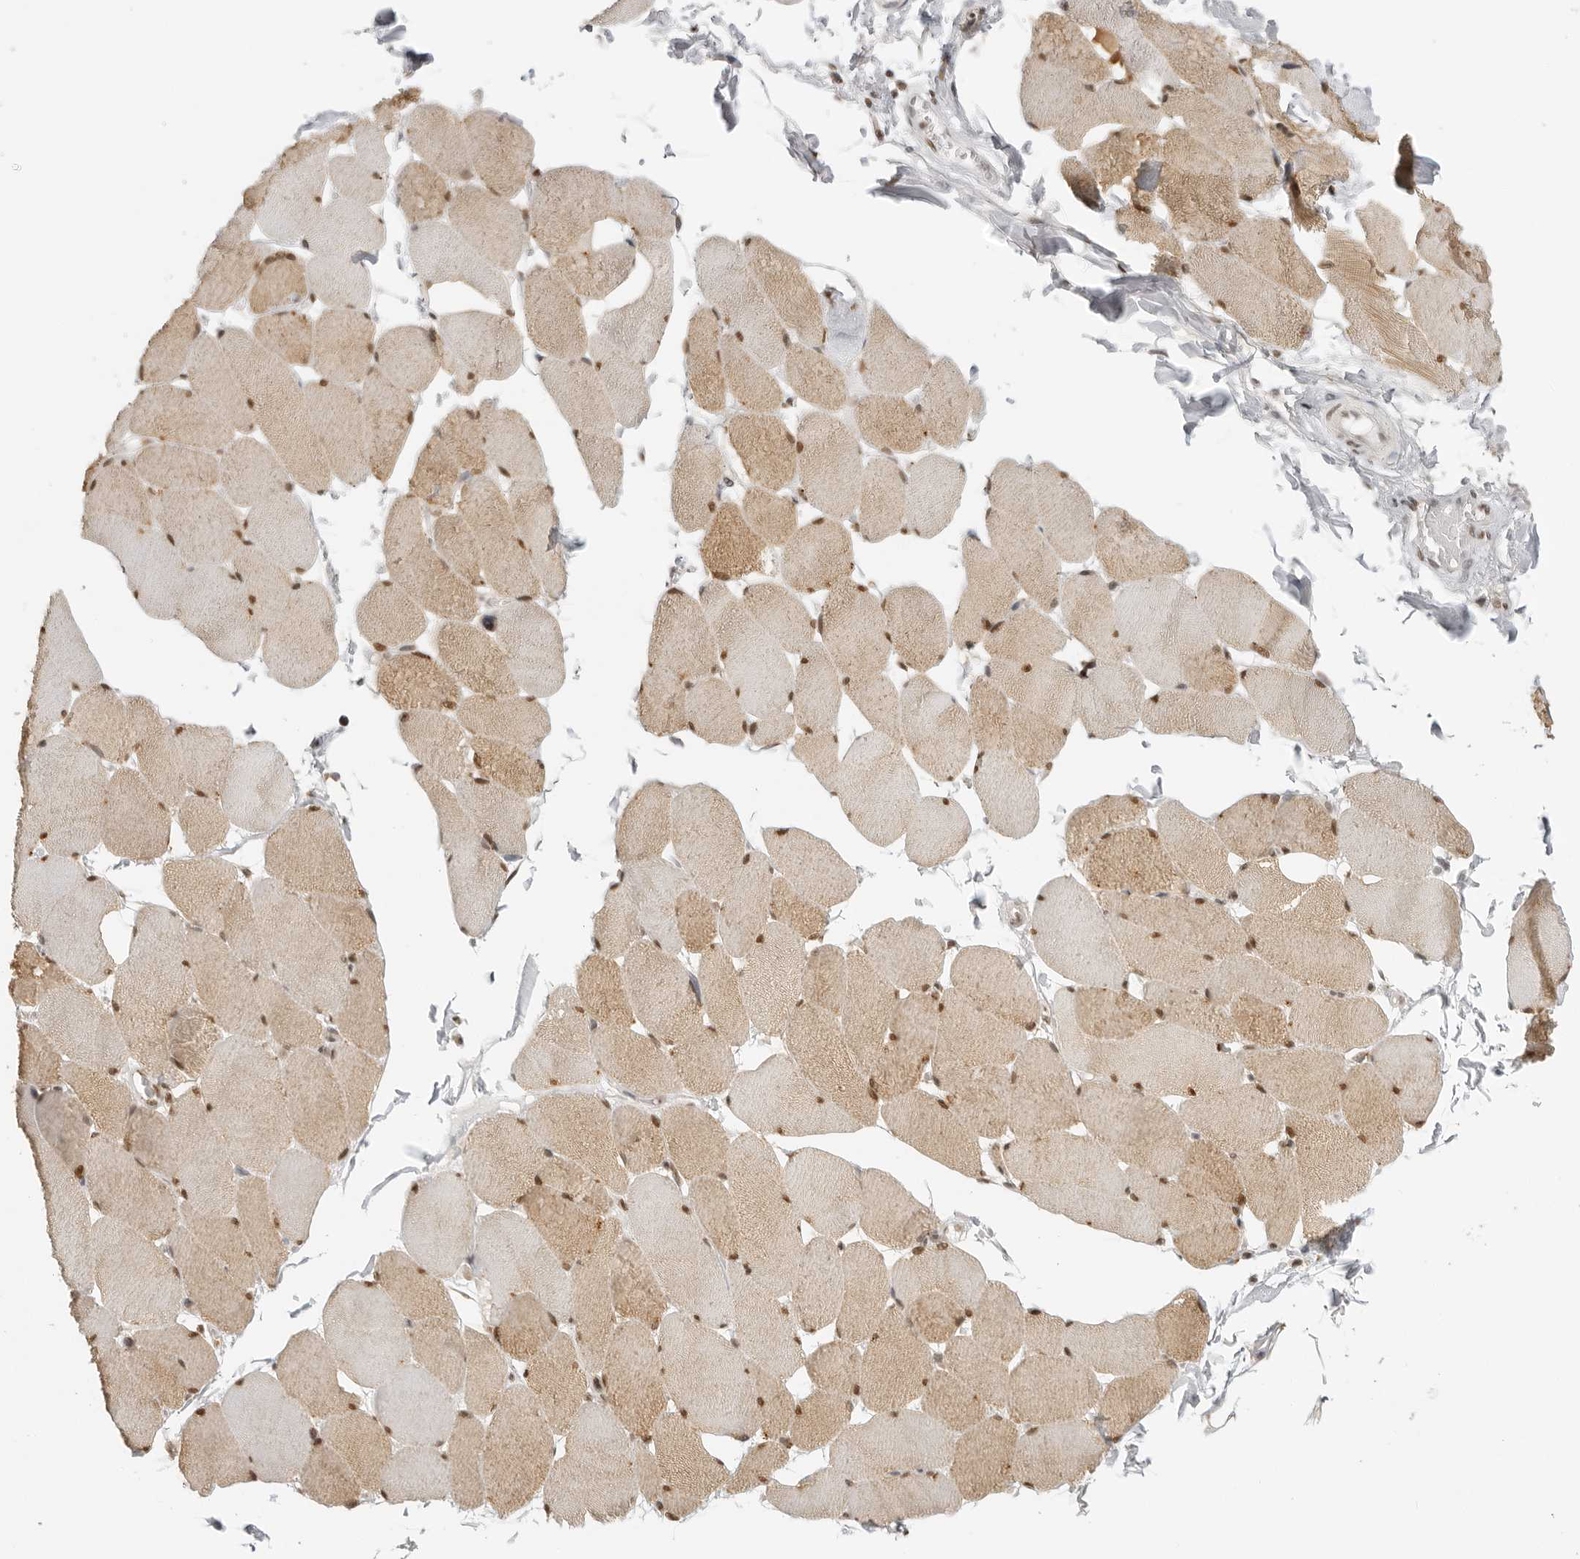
{"staining": {"intensity": "moderate", "quantity": ">75%", "location": "cytoplasmic/membranous,nuclear"}, "tissue": "skeletal muscle", "cell_type": "Myocytes", "image_type": "normal", "snomed": [{"axis": "morphology", "description": "Normal tissue, NOS"}, {"axis": "topography", "description": "Skin"}, {"axis": "topography", "description": "Skeletal muscle"}], "caption": "Protein expression analysis of benign skeletal muscle exhibits moderate cytoplasmic/membranous,nuclear positivity in approximately >75% of myocytes. (Stains: DAB in brown, nuclei in blue, Microscopy: brightfield microscopy at high magnification).", "gene": "RPA2", "patient": {"sex": "male", "age": 83}}